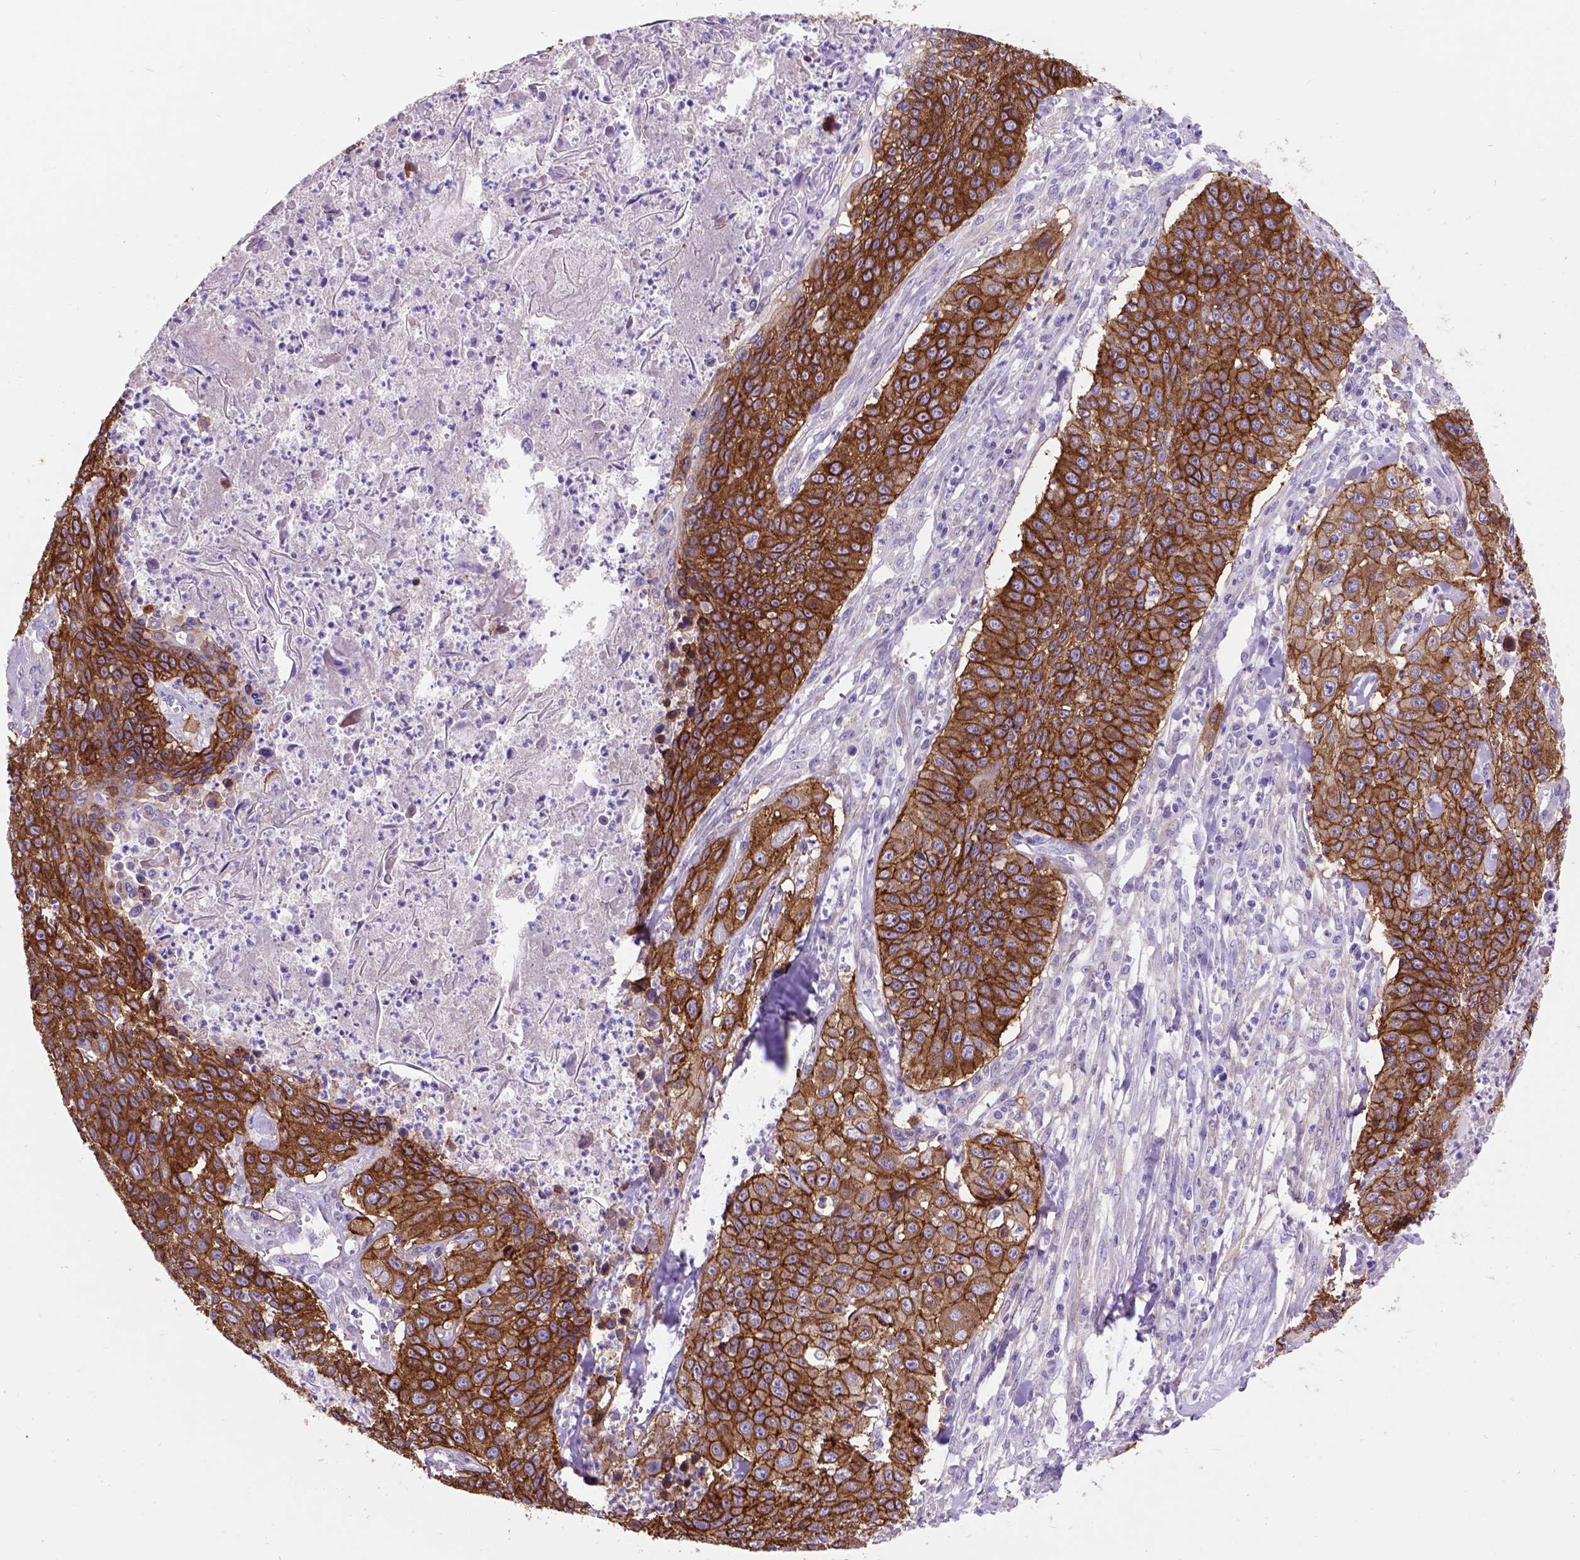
{"staining": {"intensity": "moderate", "quantity": ">75%", "location": "cytoplasmic/membranous"}, "tissue": "lung cancer", "cell_type": "Tumor cells", "image_type": "cancer", "snomed": [{"axis": "morphology", "description": "Squamous cell carcinoma, NOS"}, {"axis": "morphology", "description": "Squamous cell carcinoma, metastatic, NOS"}, {"axis": "topography", "description": "Lung"}, {"axis": "topography", "description": "Pleura, NOS"}], "caption": "Human lung cancer (squamous cell carcinoma) stained with a protein marker demonstrates moderate staining in tumor cells.", "gene": "EGFR", "patient": {"sex": "male", "age": 72}}